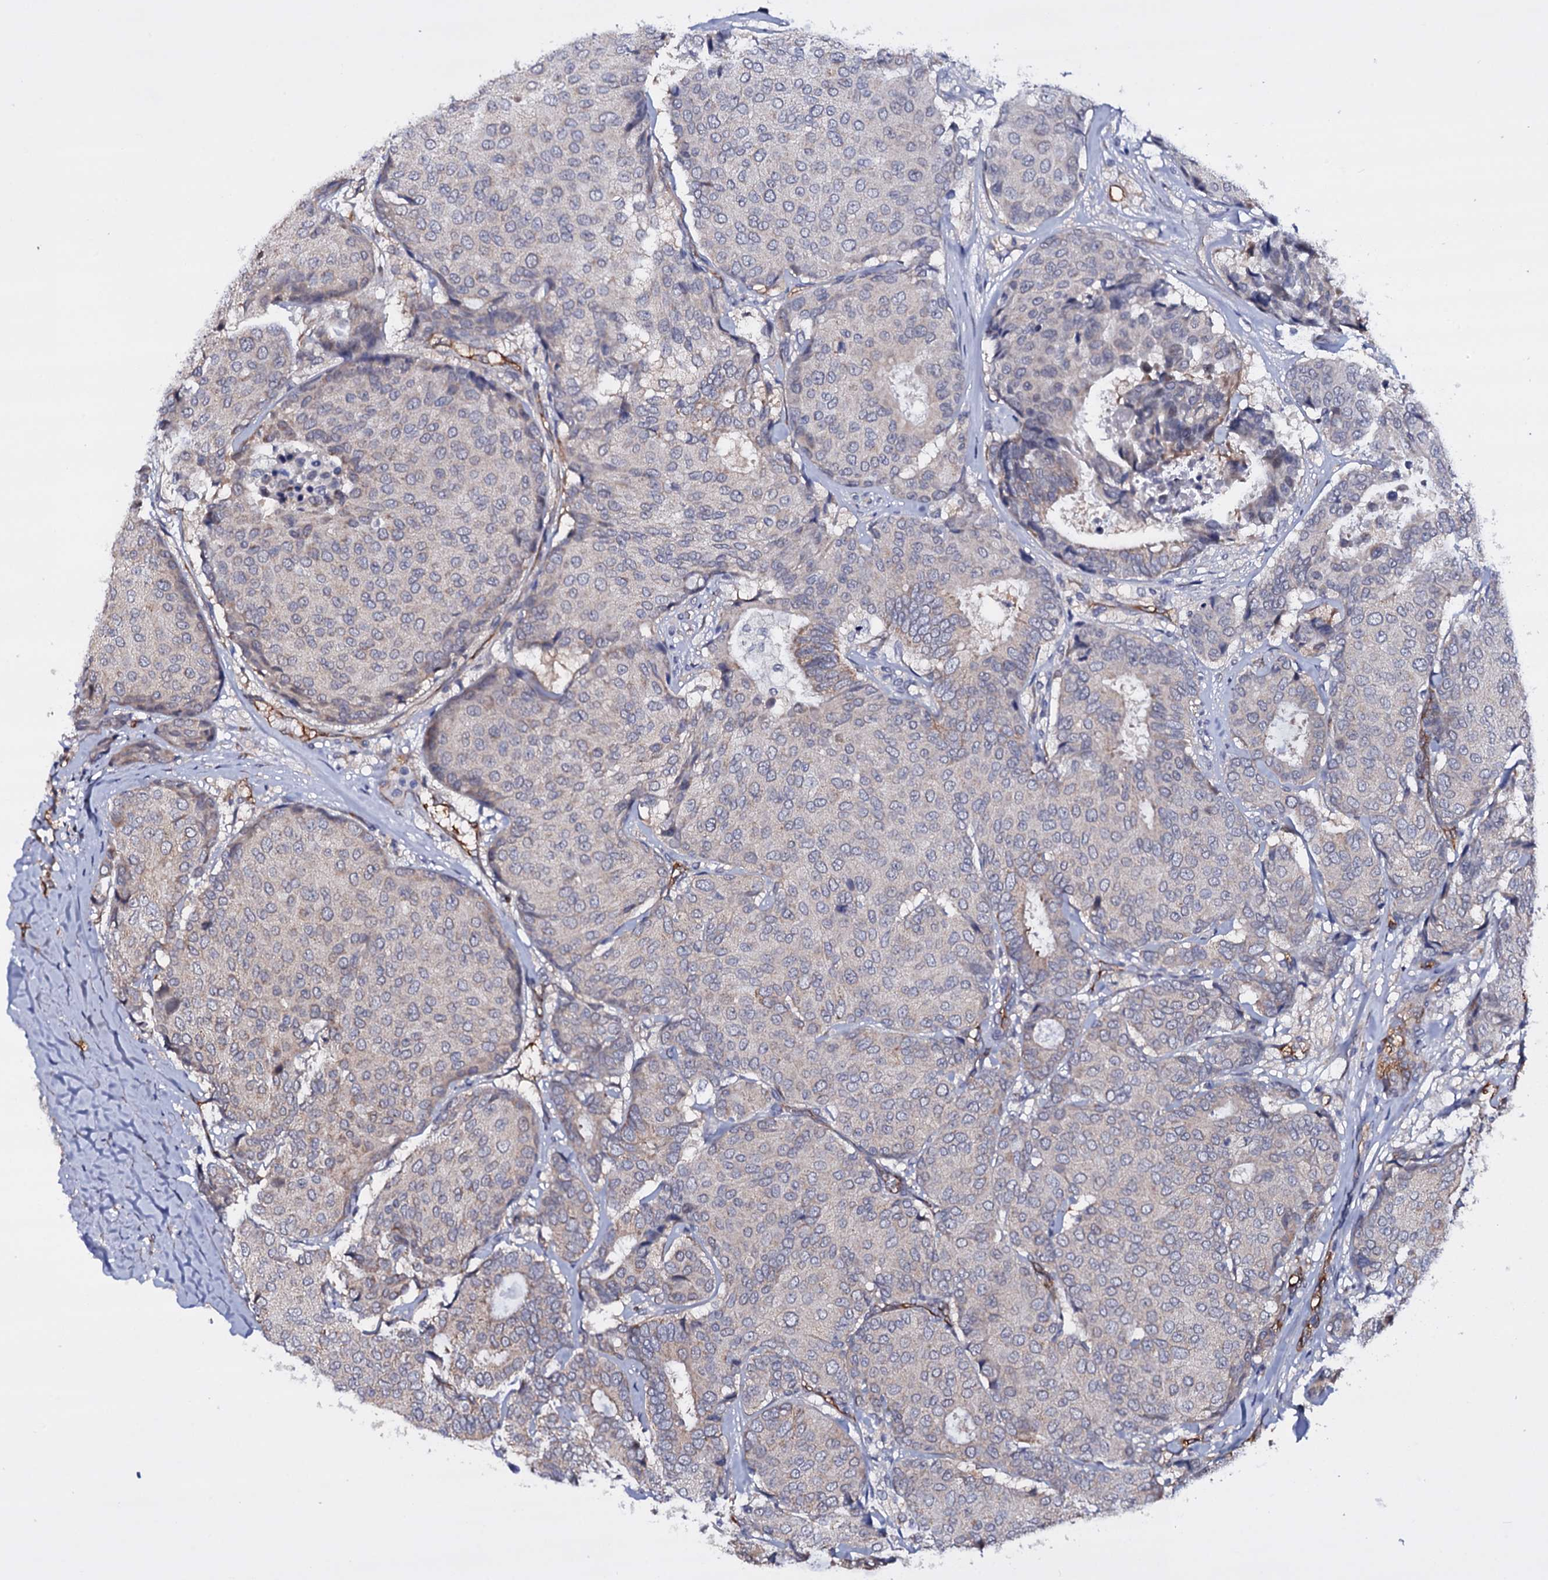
{"staining": {"intensity": "negative", "quantity": "none", "location": "none"}, "tissue": "breast cancer", "cell_type": "Tumor cells", "image_type": "cancer", "snomed": [{"axis": "morphology", "description": "Duct carcinoma"}, {"axis": "topography", "description": "Breast"}], "caption": "Tumor cells show no significant staining in breast intraductal carcinoma.", "gene": "GAREM1", "patient": {"sex": "female", "age": 75}}